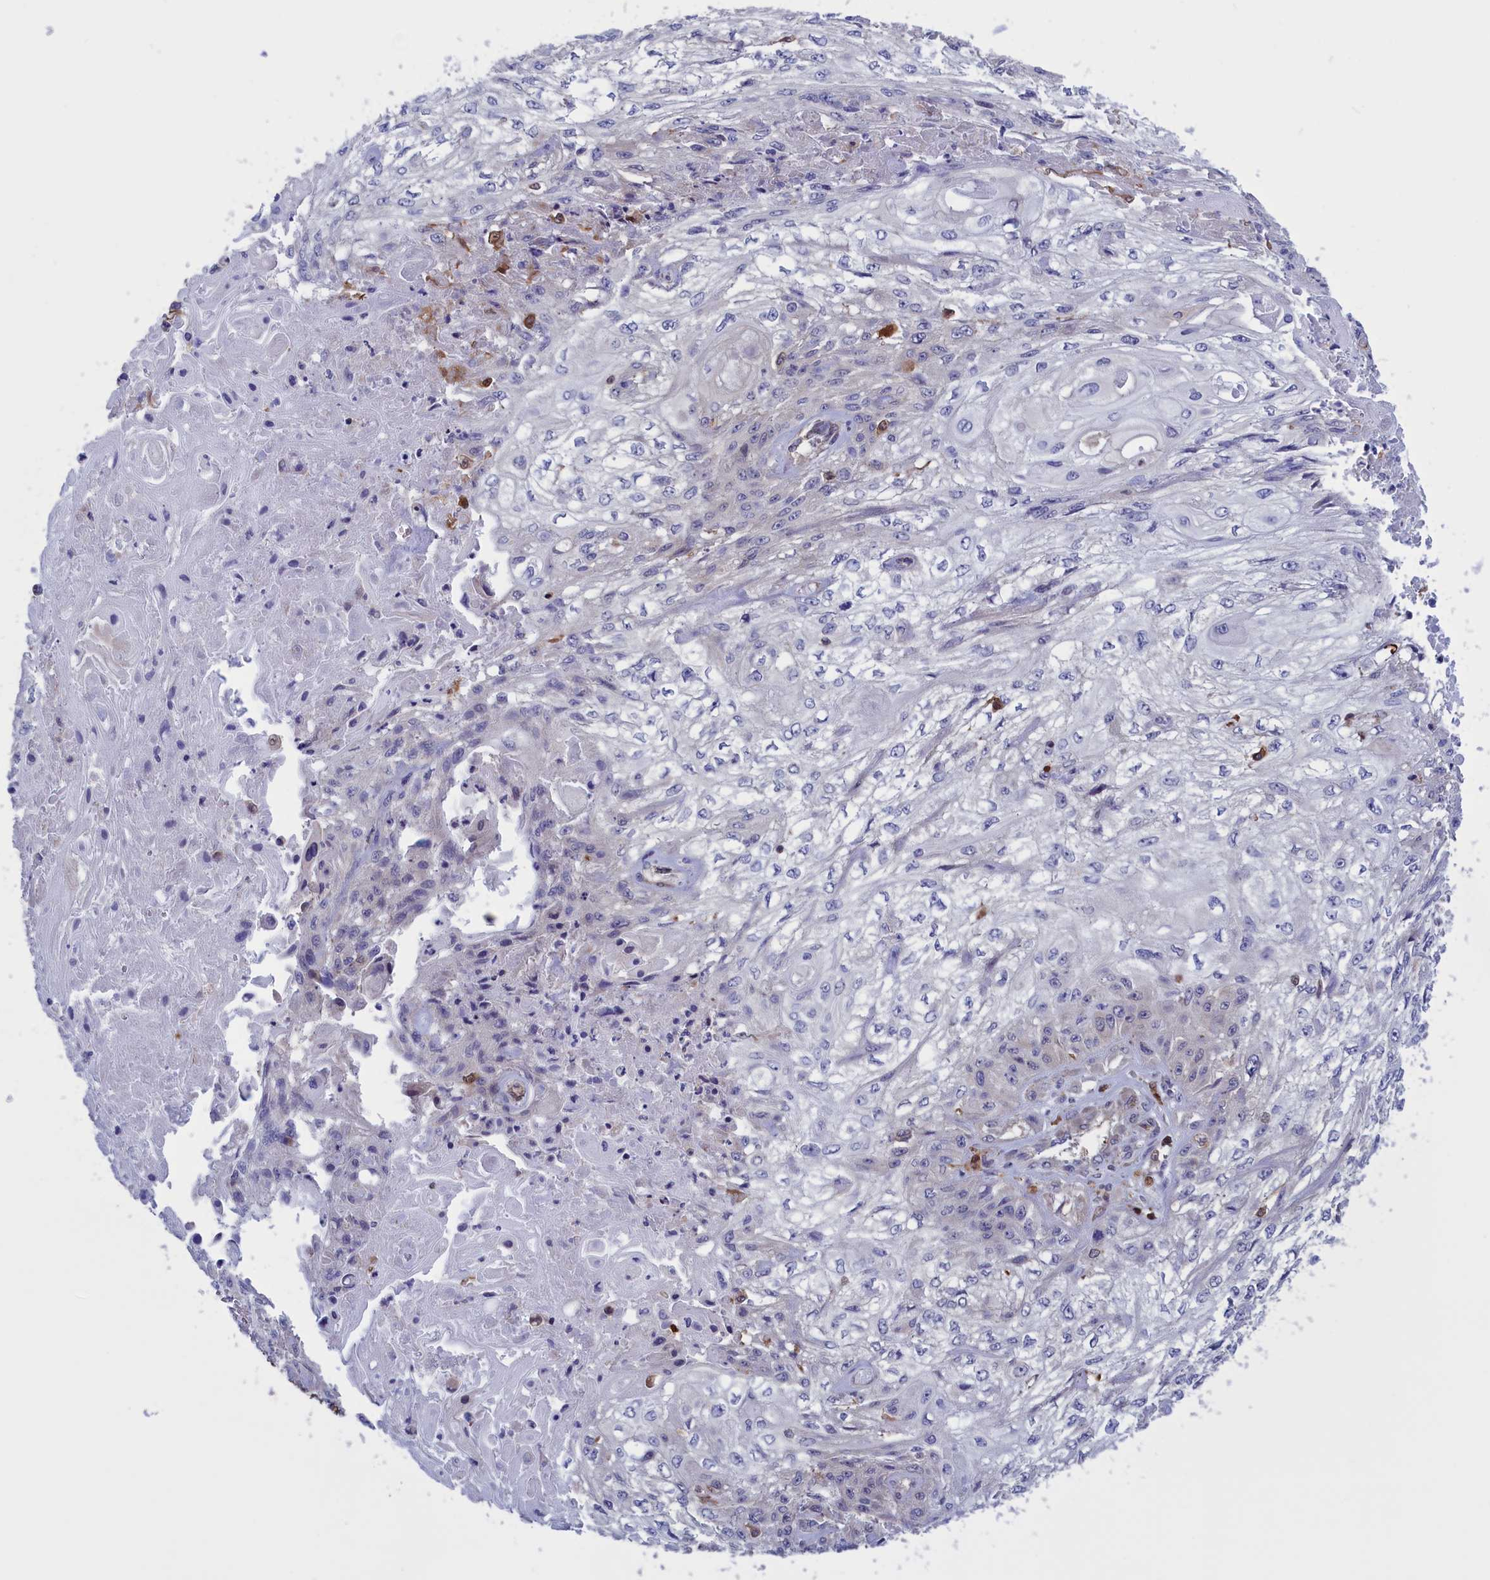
{"staining": {"intensity": "negative", "quantity": "none", "location": "none"}, "tissue": "skin cancer", "cell_type": "Tumor cells", "image_type": "cancer", "snomed": [{"axis": "morphology", "description": "Squamous cell carcinoma, NOS"}, {"axis": "morphology", "description": "Squamous cell carcinoma, metastatic, NOS"}, {"axis": "topography", "description": "Skin"}, {"axis": "topography", "description": "Lymph node"}], "caption": "This is an IHC photomicrograph of metastatic squamous cell carcinoma (skin). There is no positivity in tumor cells.", "gene": "ARHGAP18", "patient": {"sex": "male", "age": 75}}